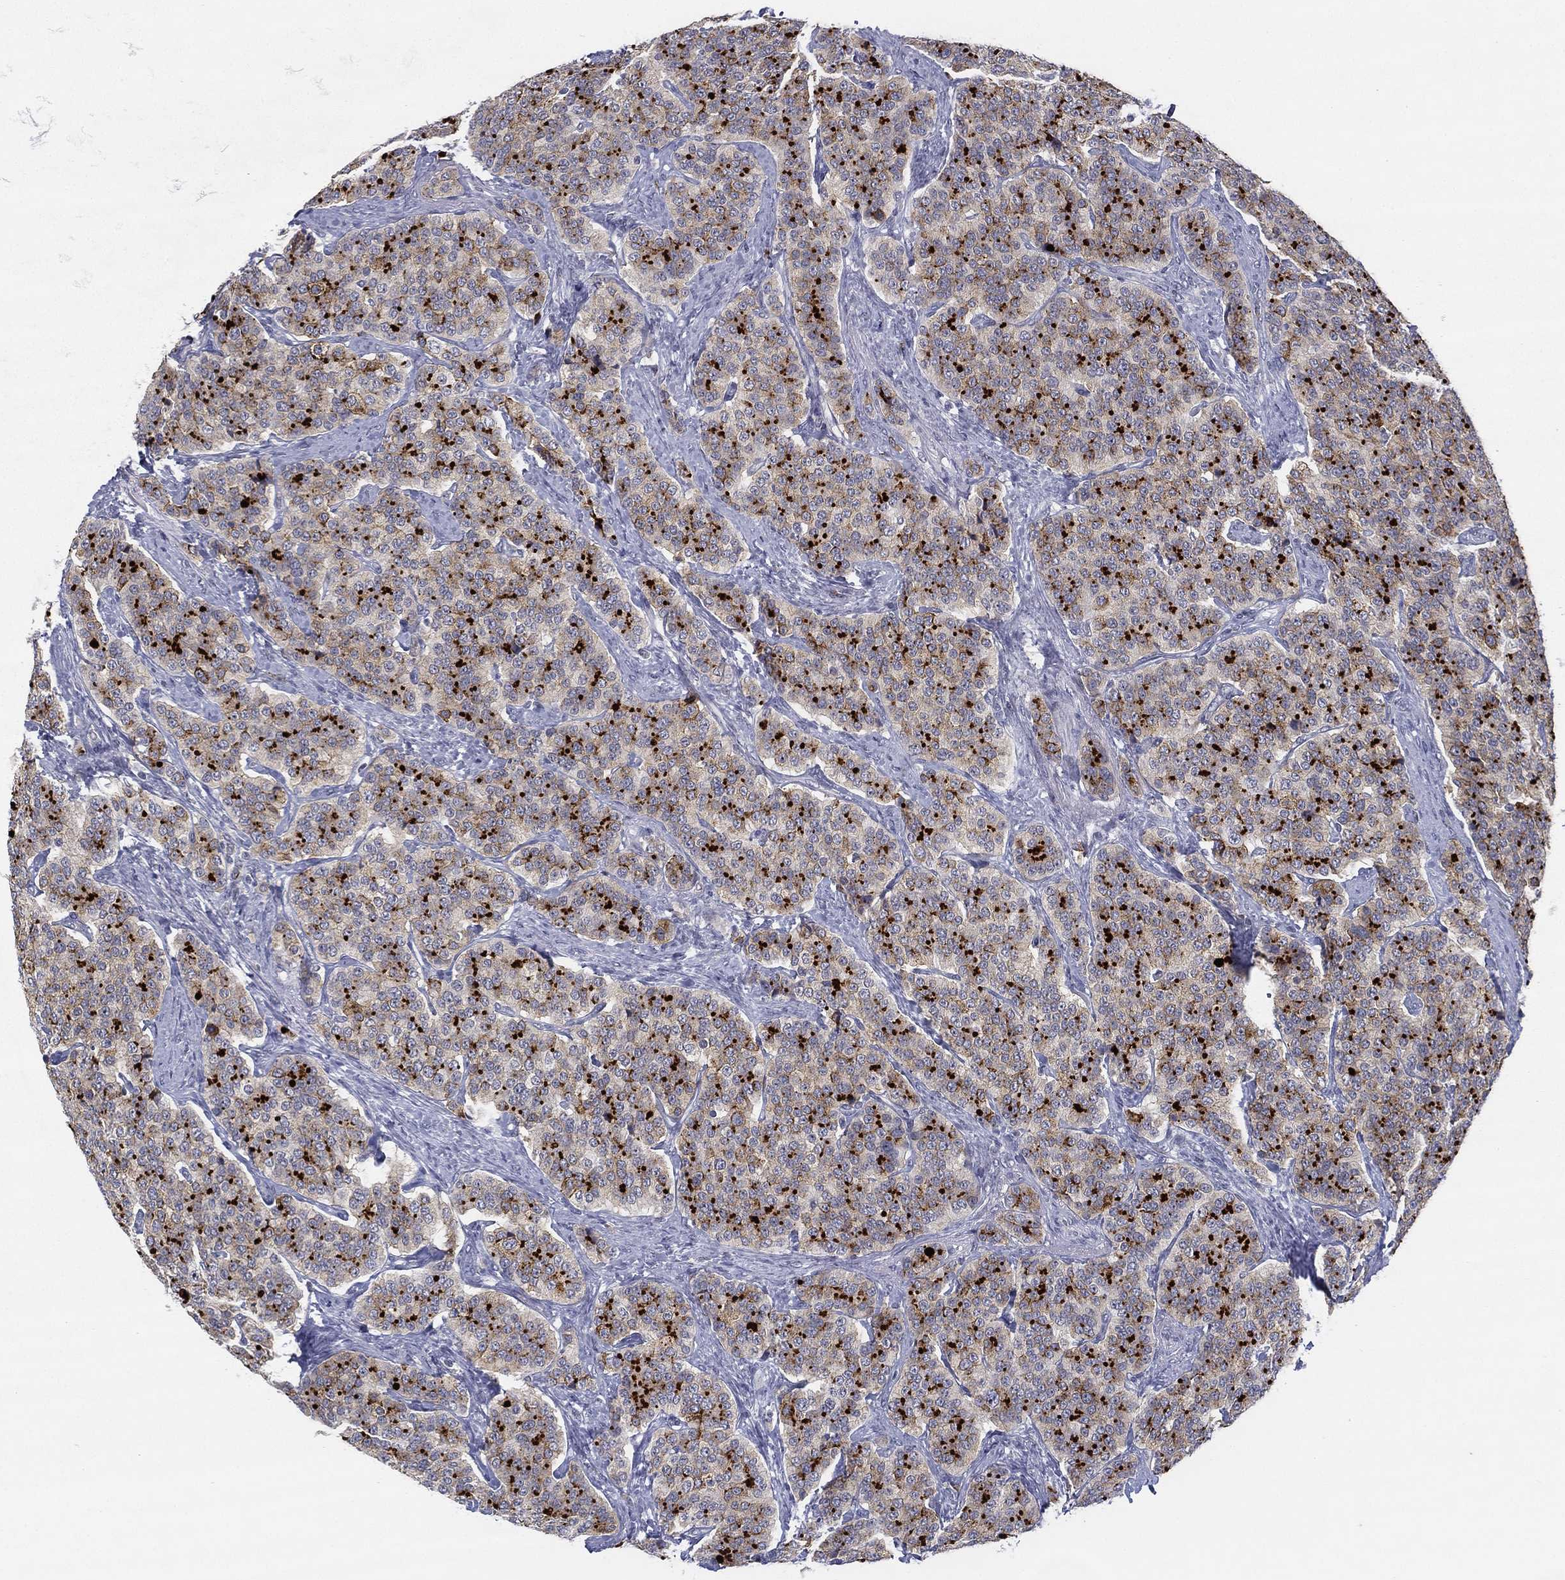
{"staining": {"intensity": "strong", "quantity": "<25%", "location": "cytoplasmic/membranous"}, "tissue": "carcinoid", "cell_type": "Tumor cells", "image_type": "cancer", "snomed": [{"axis": "morphology", "description": "Carcinoid, malignant, NOS"}, {"axis": "topography", "description": "Small intestine"}], "caption": "Immunohistochemical staining of carcinoid shows strong cytoplasmic/membranous protein expression in approximately <25% of tumor cells. The staining was performed using DAB, with brown indicating positive protein expression. Nuclei are stained blue with hematoxylin.", "gene": "MS4A8", "patient": {"sex": "female", "age": 58}}